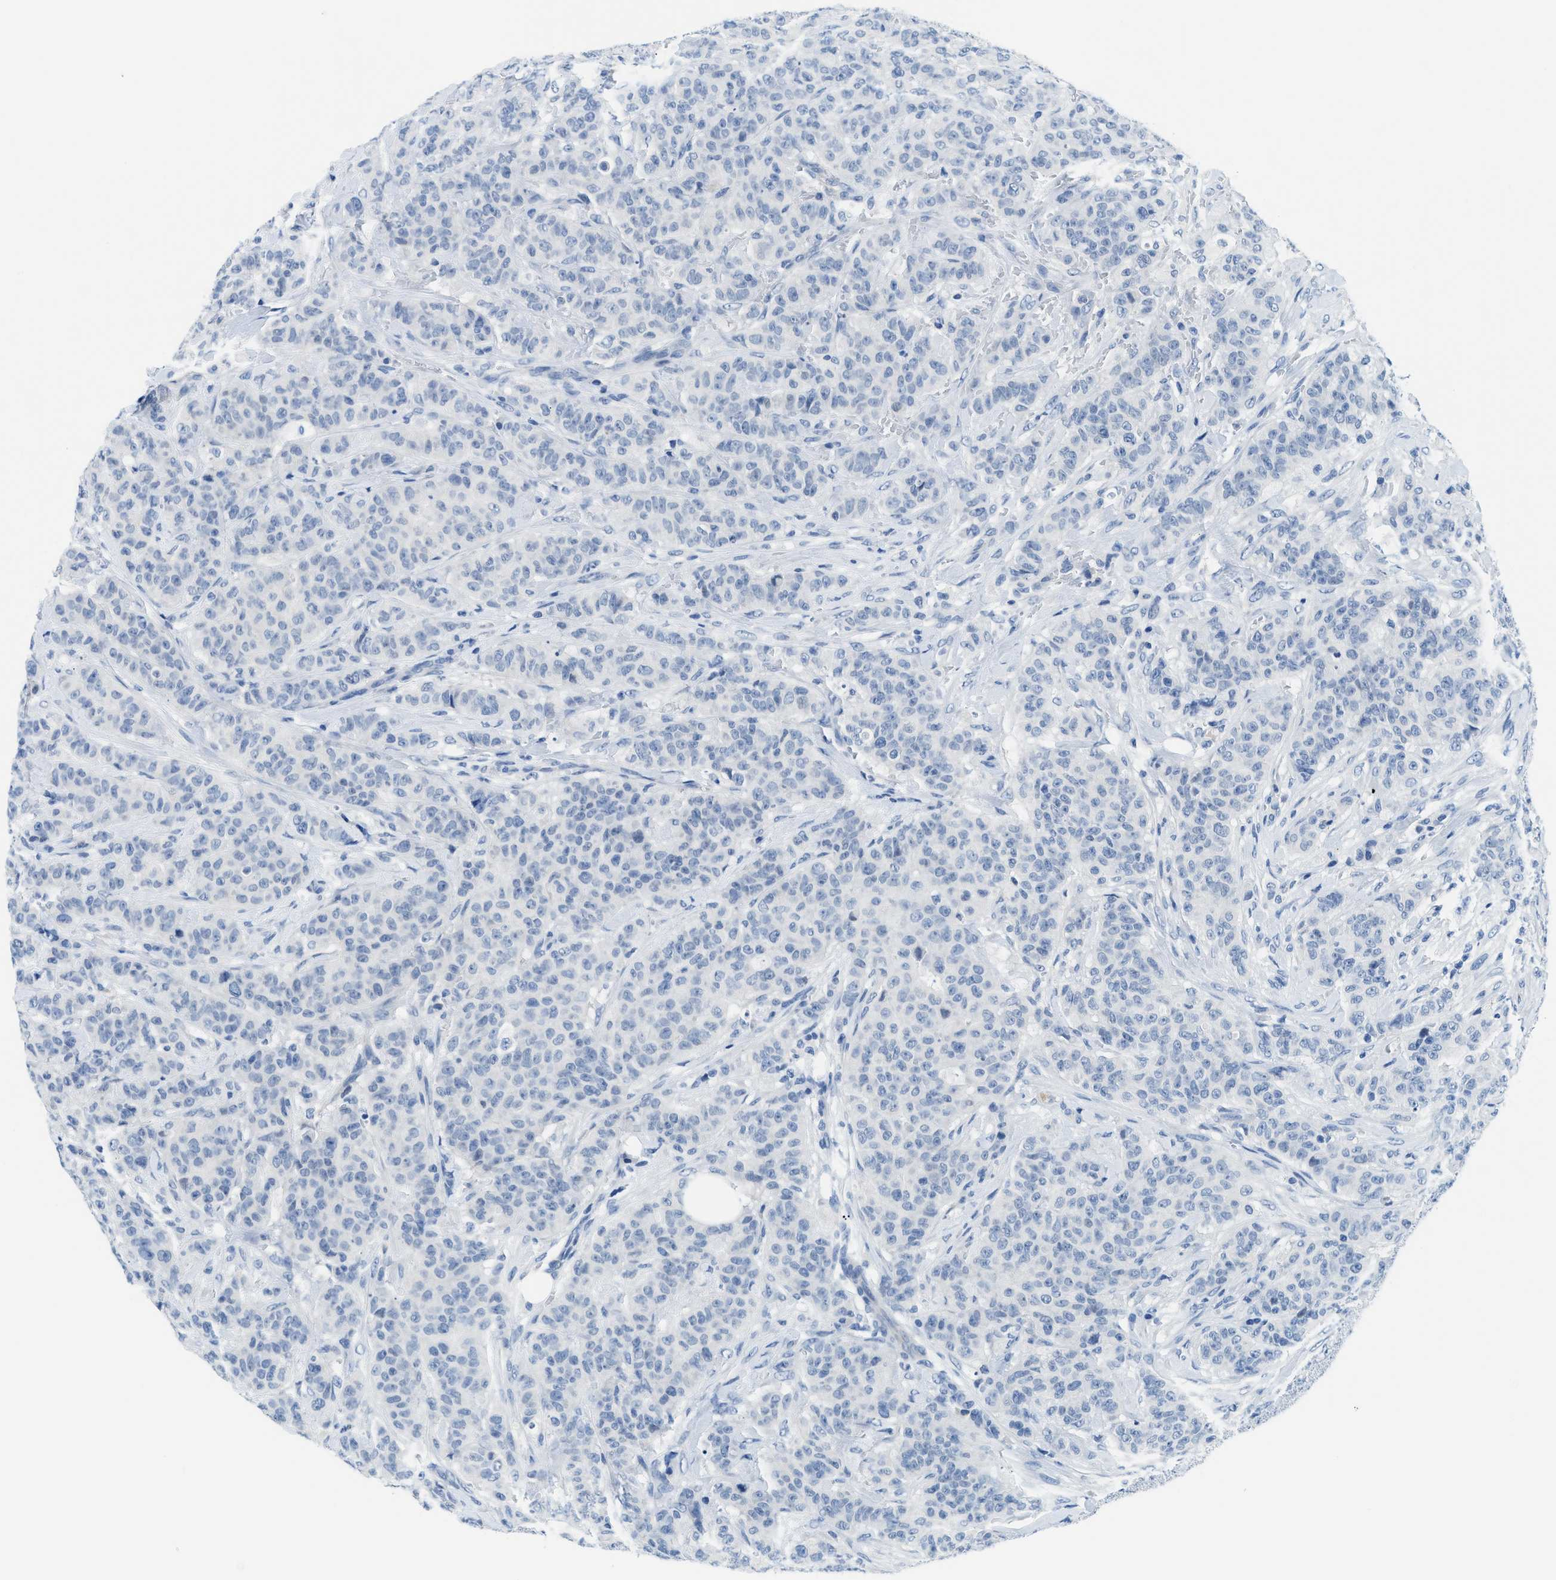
{"staining": {"intensity": "negative", "quantity": "none", "location": "none"}, "tissue": "breast cancer", "cell_type": "Tumor cells", "image_type": "cancer", "snomed": [{"axis": "morphology", "description": "Normal tissue, NOS"}, {"axis": "morphology", "description": "Duct carcinoma"}, {"axis": "topography", "description": "Breast"}], "caption": "High power microscopy image of an immunohistochemistry histopathology image of breast invasive ductal carcinoma, revealing no significant staining in tumor cells.", "gene": "MBL2", "patient": {"sex": "female", "age": 40}}